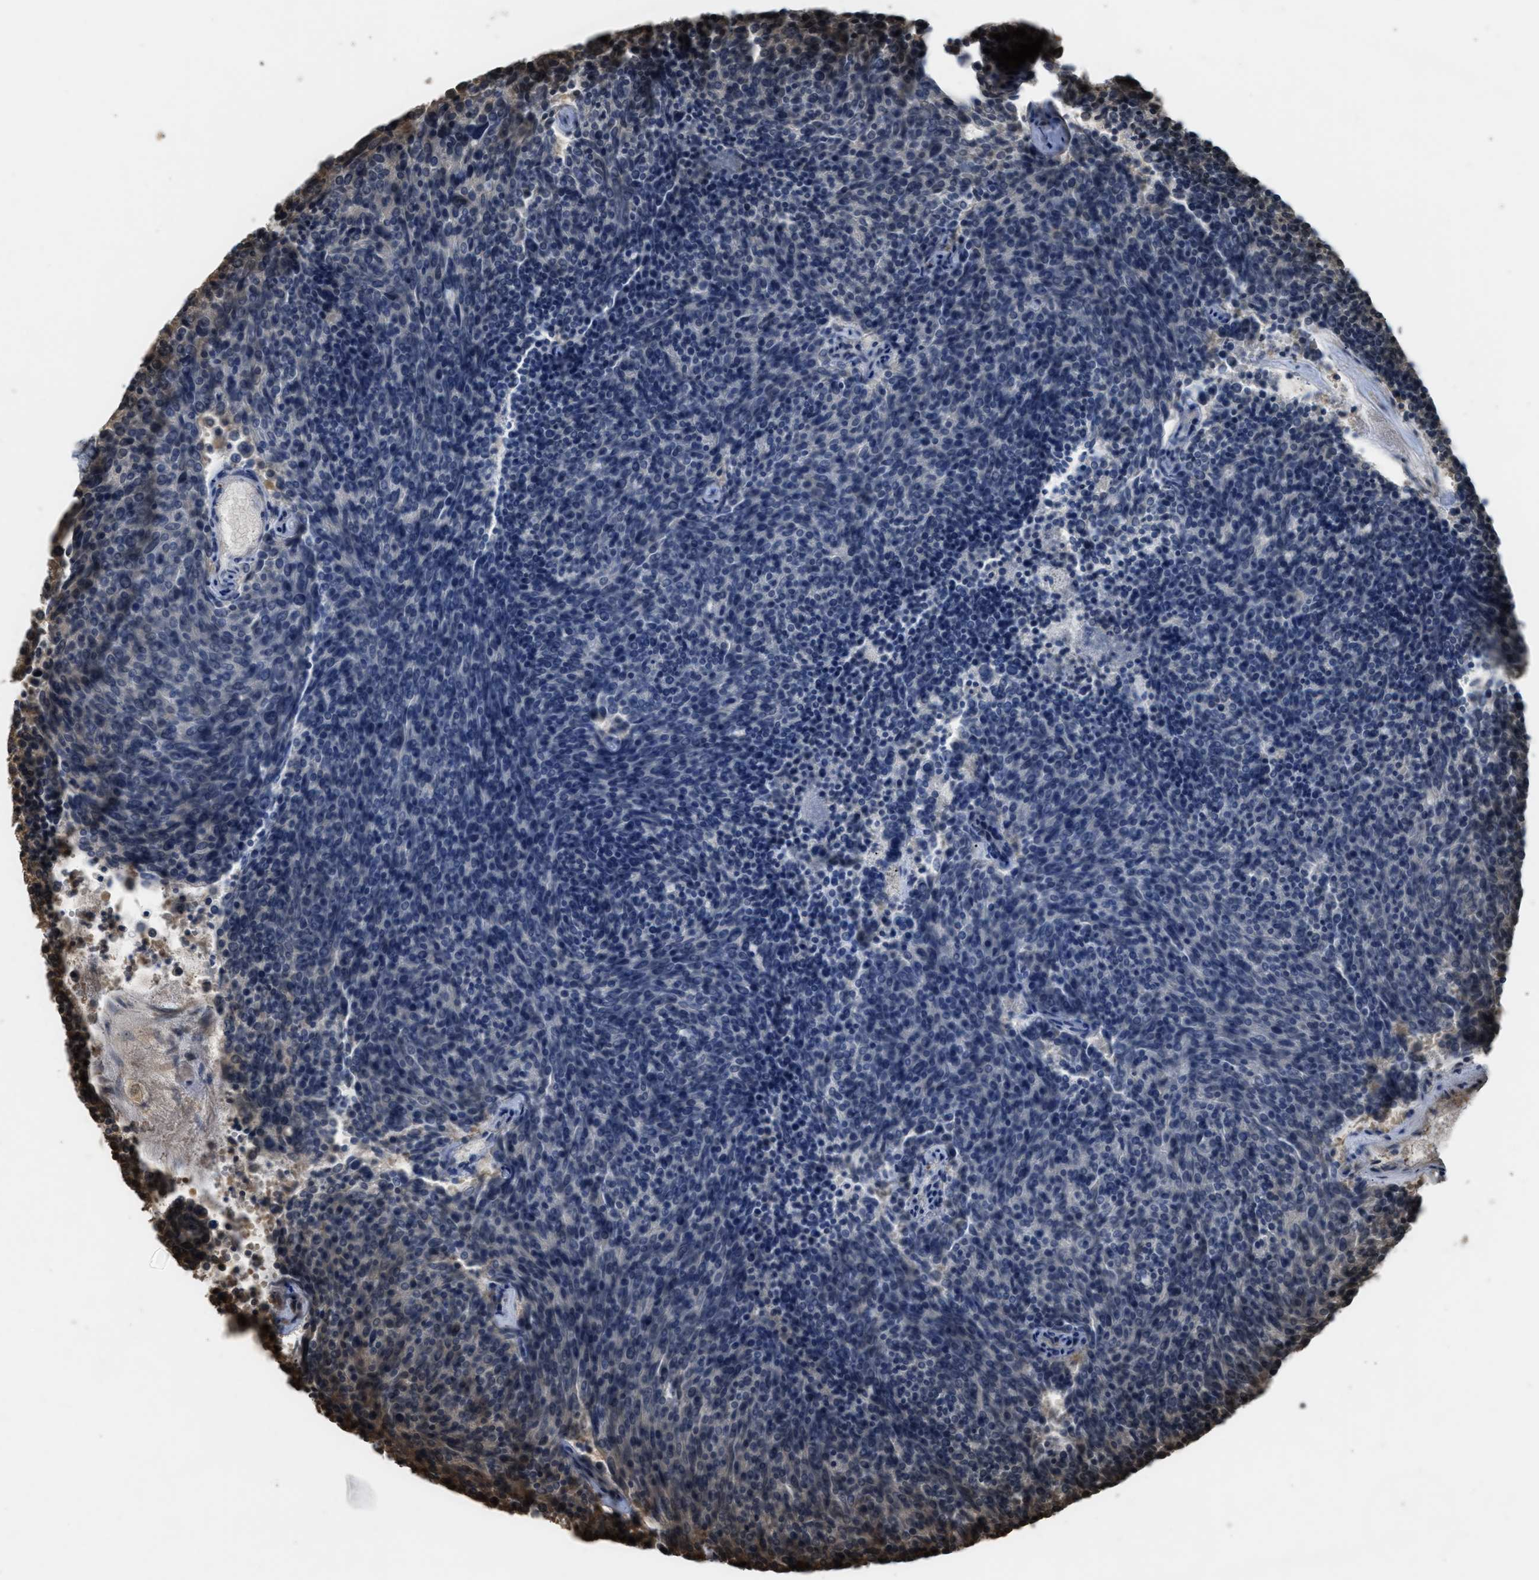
{"staining": {"intensity": "negative", "quantity": "none", "location": "none"}, "tissue": "carcinoid", "cell_type": "Tumor cells", "image_type": "cancer", "snomed": [{"axis": "morphology", "description": "Carcinoid, malignant, NOS"}, {"axis": "topography", "description": "Pancreas"}], "caption": "Tumor cells show no significant protein positivity in carcinoid (malignant).", "gene": "ARHGDIA", "patient": {"sex": "female", "age": 54}}